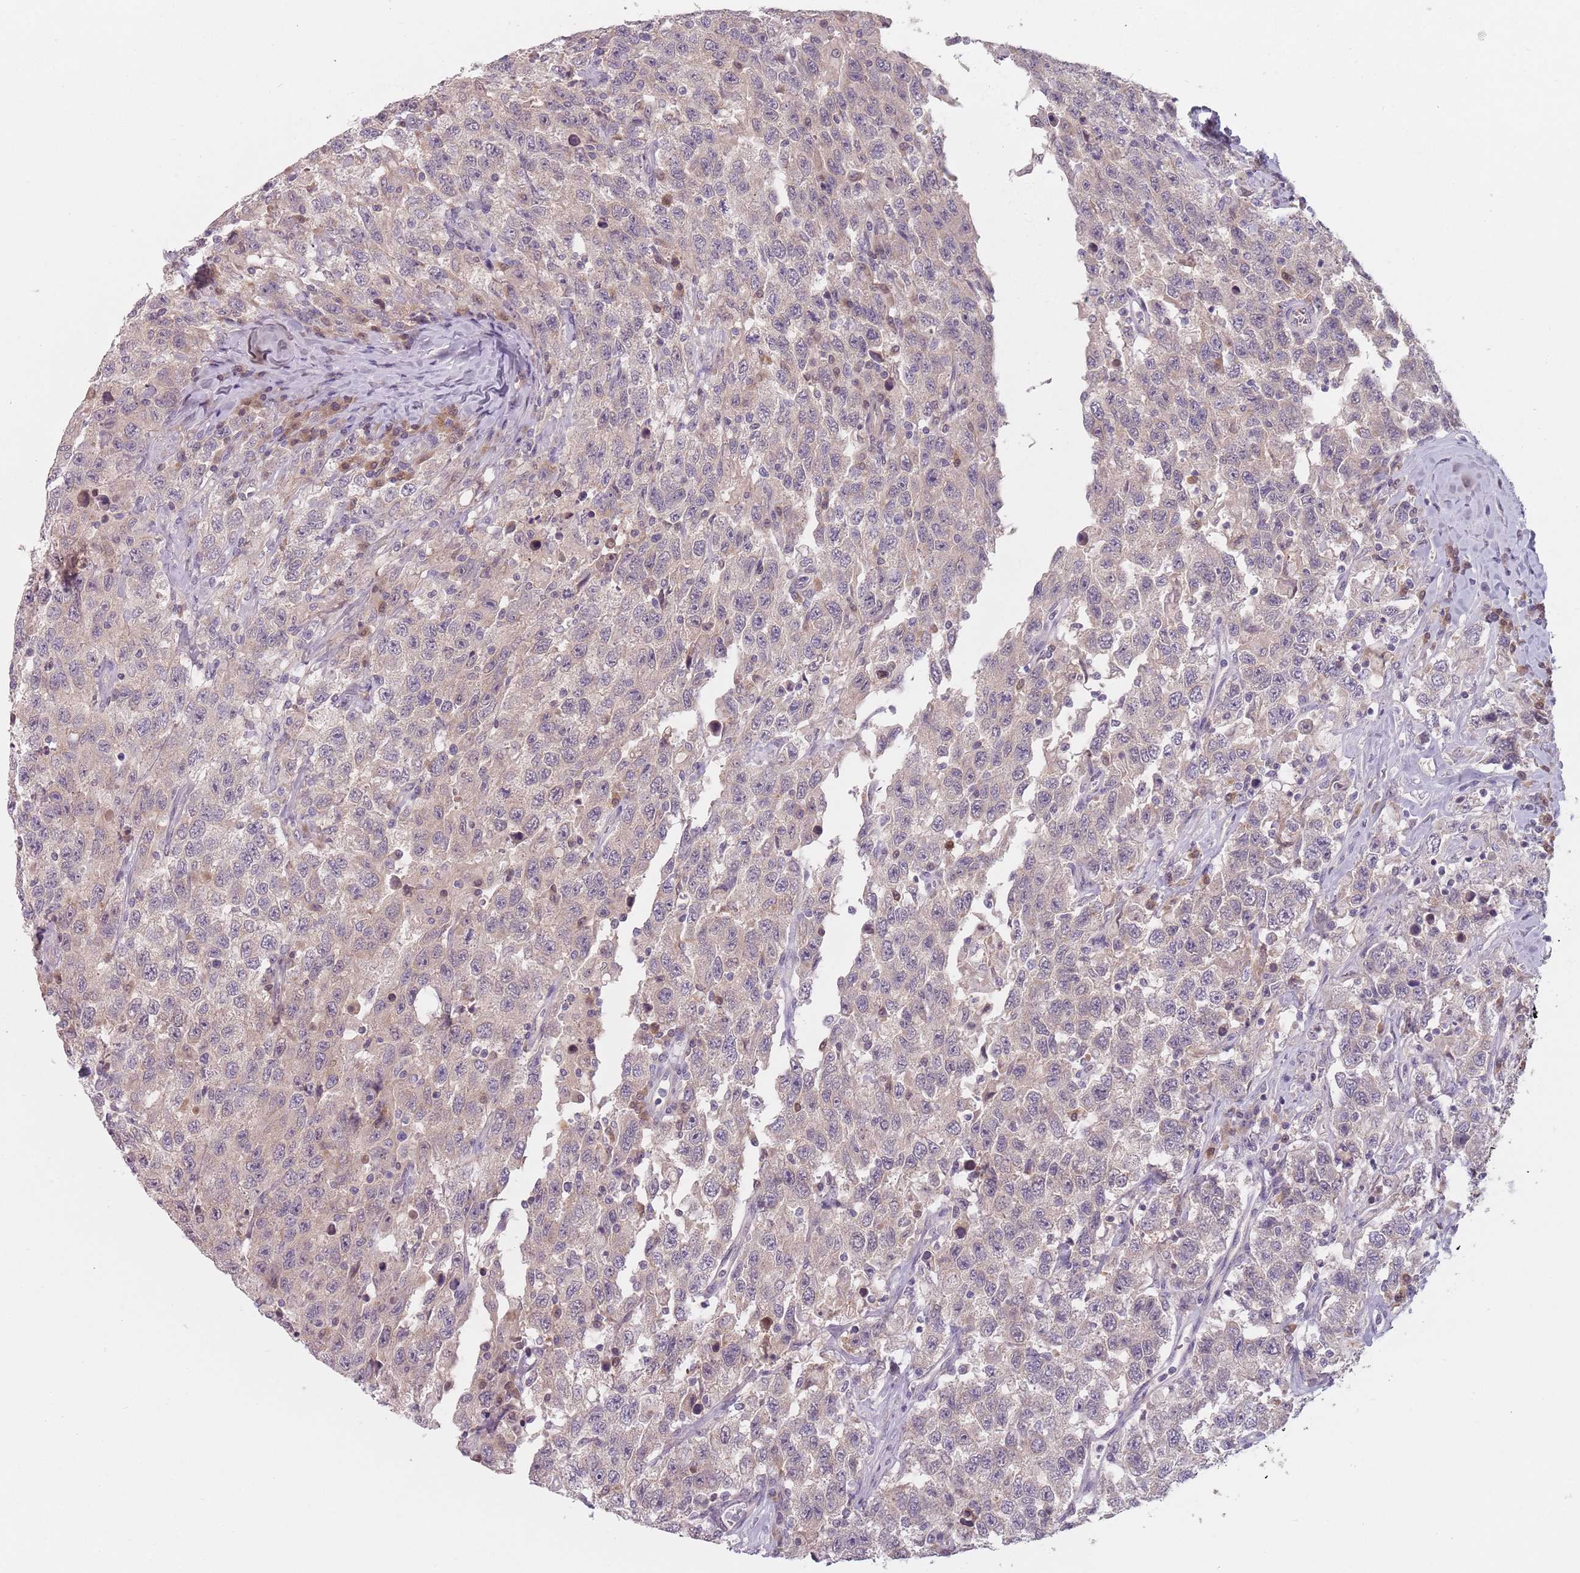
{"staining": {"intensity": "negative", "quantity": "none", "location": "none"}, "tissue": "testis cancer", "cell_type": "Tumor cells", "image_type": "cancer", "snomed": [{"axis": "morphology", "description": "Seminoma, NOS"}, {"axis": "topography", "description": "Testis"}], "caption": "Immunohistochemistry photomicrograph of testis cancer stained for a protein (brown), which shows no staining in tumor cells.", "gene": "NAXE", "patient": {"sex": "male", "age": 65}}